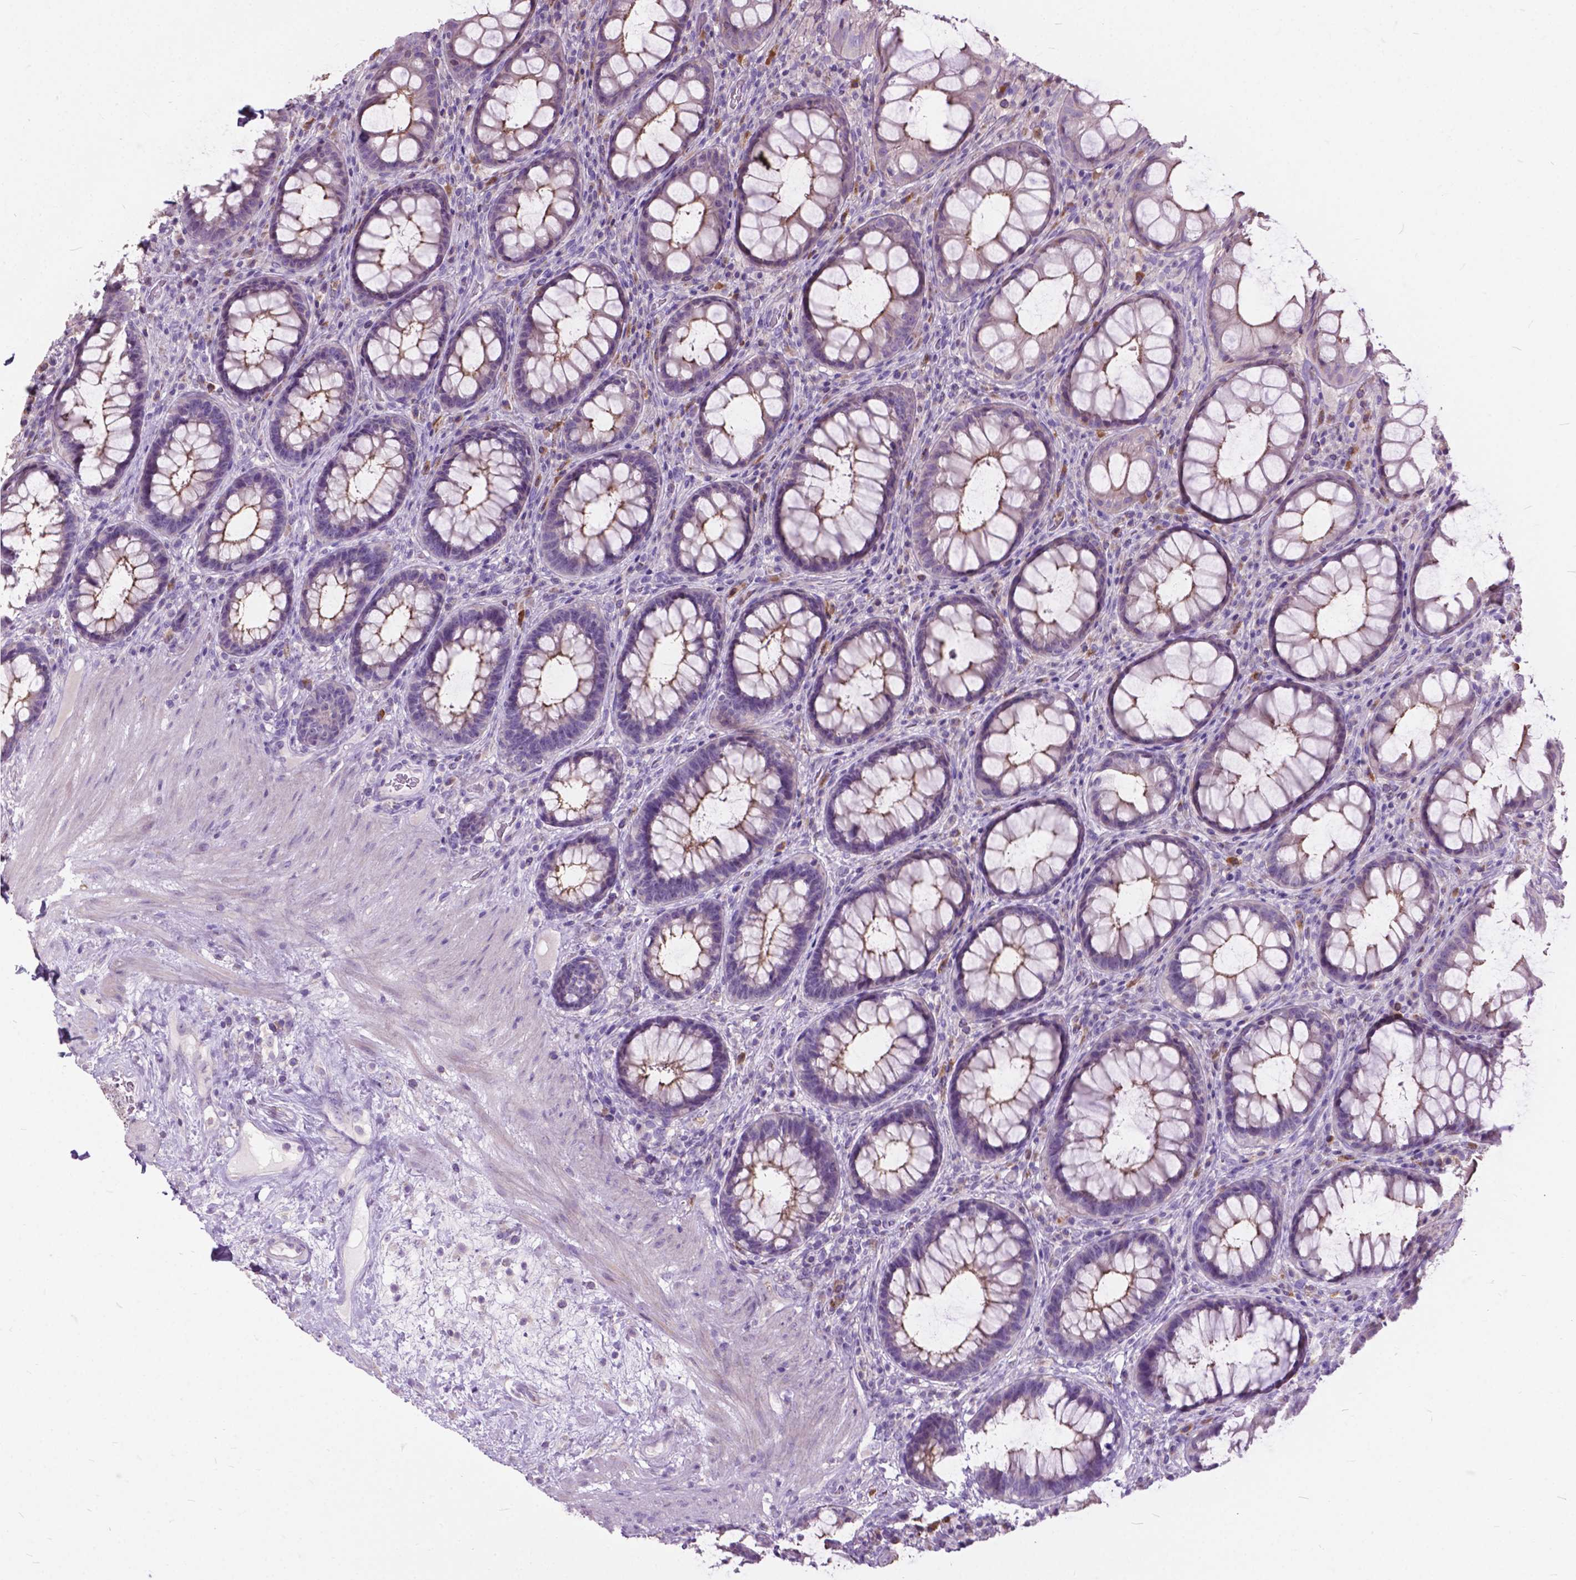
{"staining": {"intensity": "moderate", "quantity": "25%-75%", "location": "cytoplasmic/membranous"}, "tissue": "rectum", "cell_type": "Glandular cells", "image_type": "normal", "snomed": [{"axis": "morphology", "description": "Normal tissue, NOS"}, {"axis": "topography", "description": "Rectum"}], "caption": "Protein expression by IHC reveals moderate cytoplasmic/membranous expression in approximately 25%-75% of glandular cells in normal rectum.", "gene": "PRR35", "patient": {"sex": "male", "age": 72}}